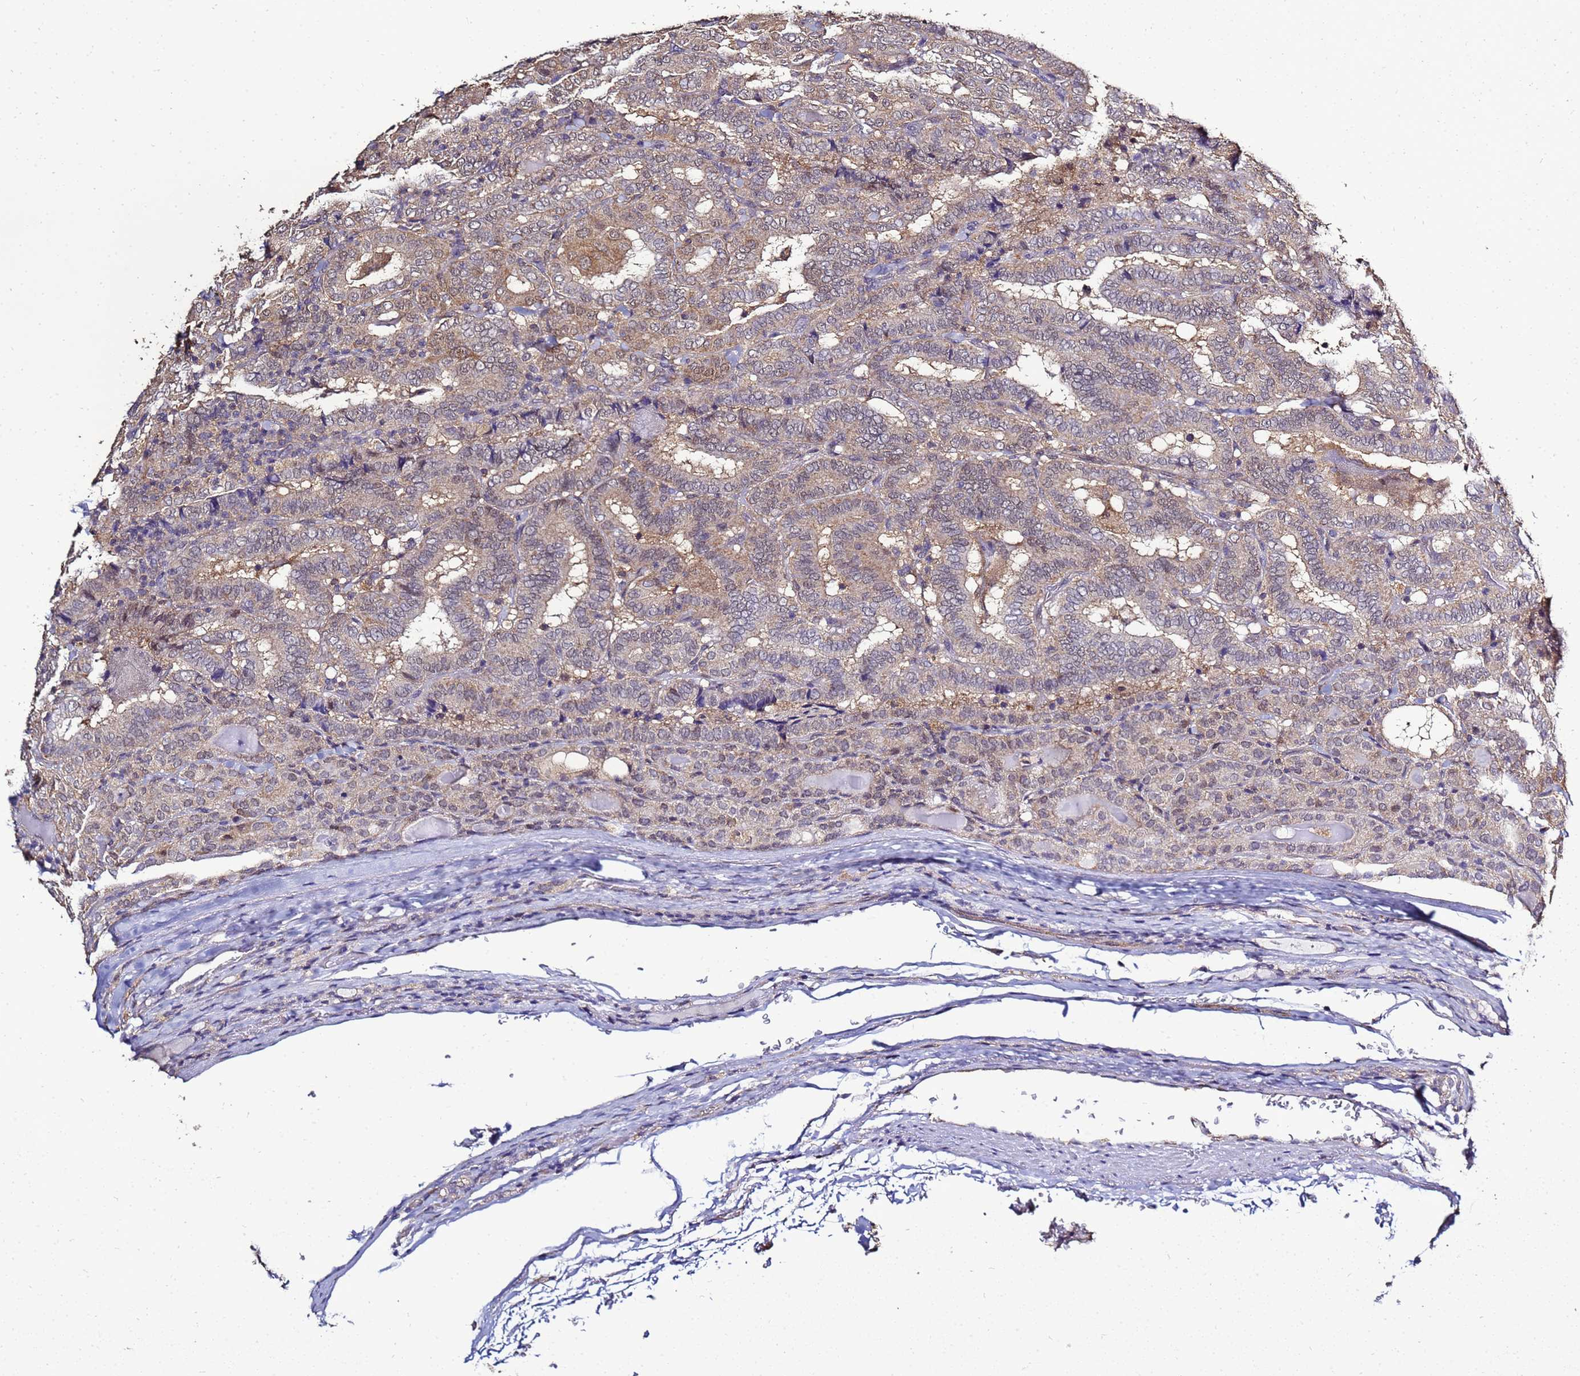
{"staining": {"intensity": "weak", "quantity": "25%-75%", "location": "cytoplasmic/membranous"}, "tissue": "thyroid cancer", "cell_type": "Tumor cells", "image_type": "cancer", "snomed": [{"axis": "morphology", "description": "Papillary adenocarcinoma, NOS"}, {"axis": "topography", "description": "Thyroid gland"}], "caption": "The photomicrograph reveals a brown stain indicating the presence of a protein in the cytoplasmic/membranous of tumor cells in thyroid cancer (papillary adenocarcinoma).", "gene": "ENOPH1", "patient": {"sex": "female", "age": 72}}